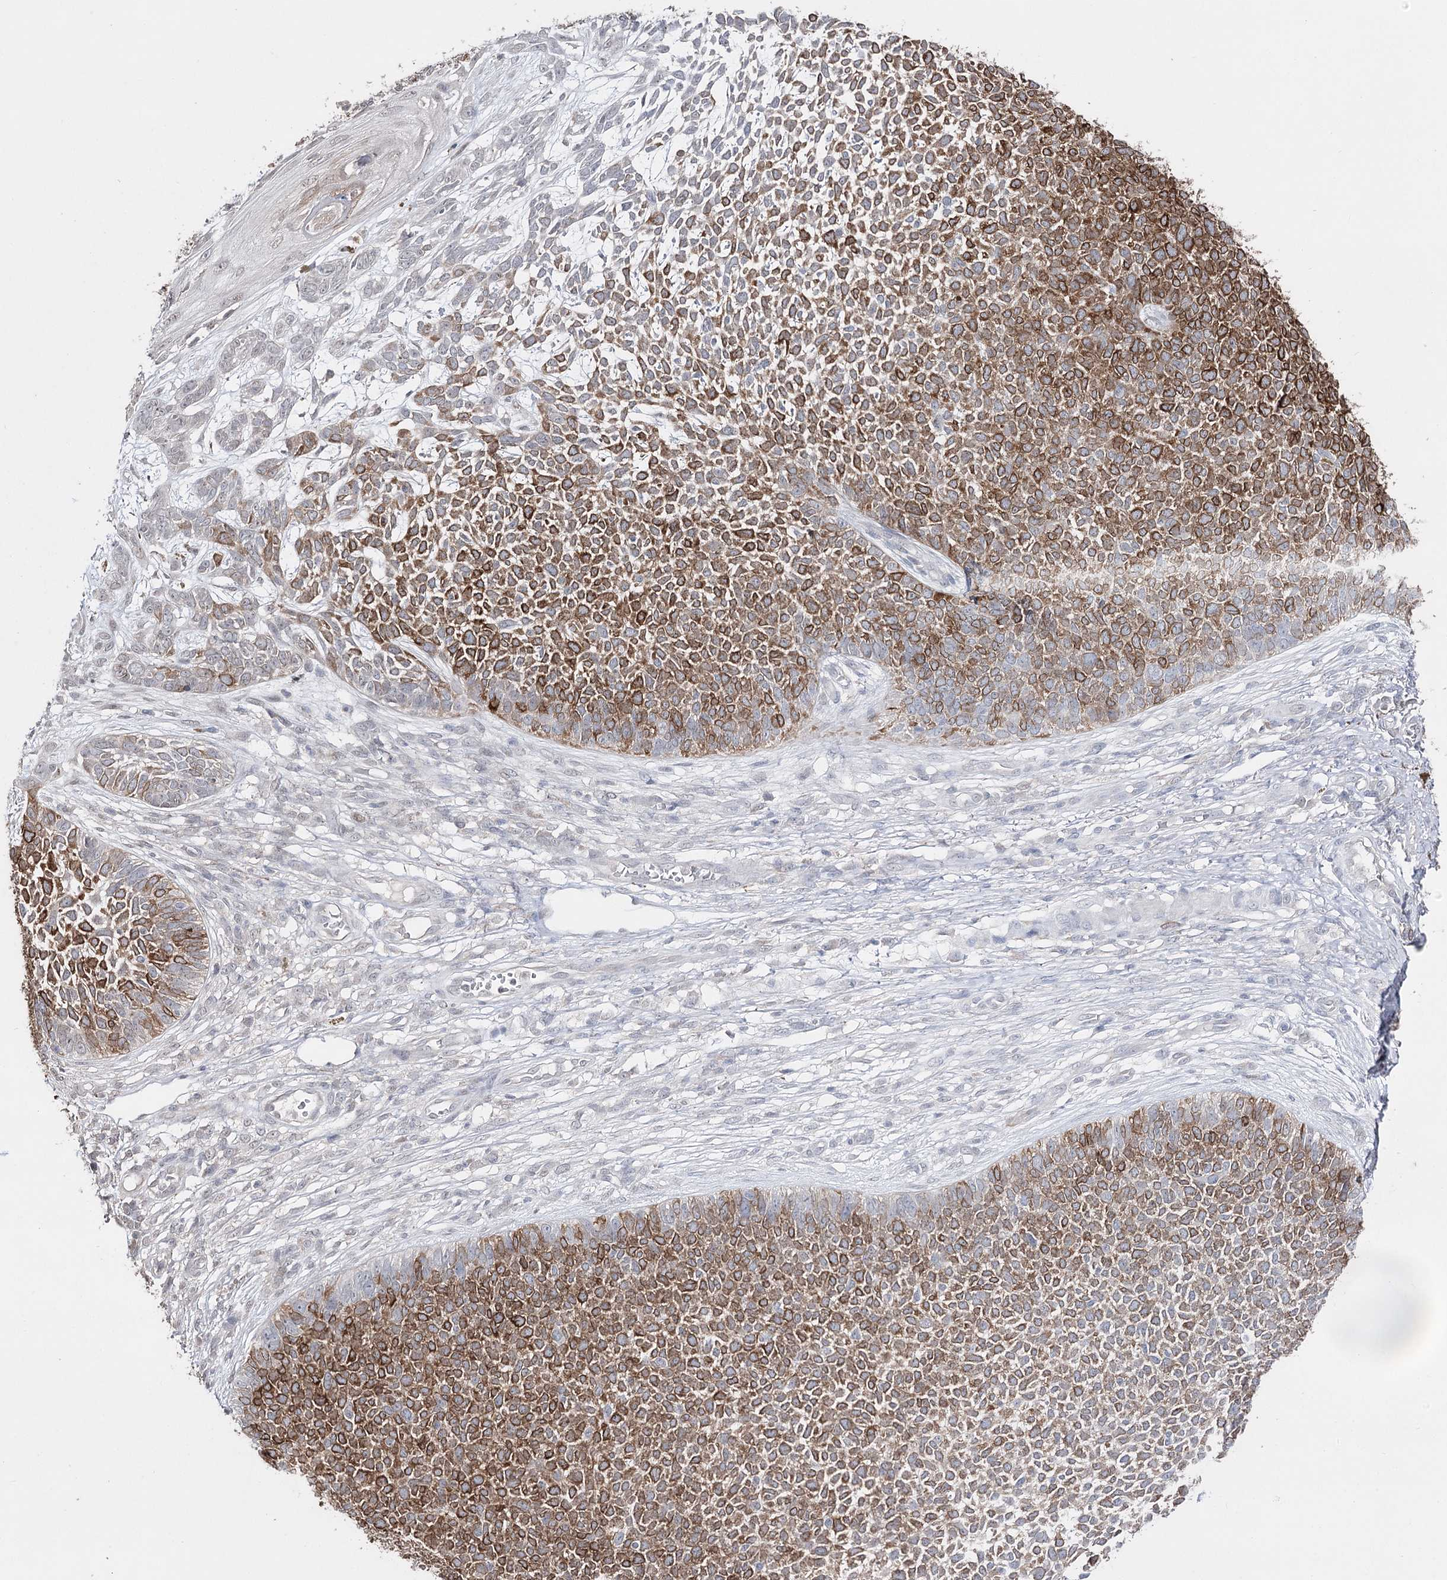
{"staining": {"intensity": "moderate", "quantity": ">75%", "location": "cytoplasmic/membranous"}, "tissue": "skin cancer", "cell_type": "Tumor cells", "image_type": "cancer", "snomed": [{"axis": "morphology", "description": "Basal cell carcinoma"}, {"axis": "topography", "description": "Skin"}], "caption": "Basal cell carcinoma (skin) tissue exhibits moderate cytoplasmic/membranous expression in approximately >75% of tumor cells, visualized by immunohistochemistry.", "gene": "HSD11B2", "patient": {"sex": "female", "age": 84}}